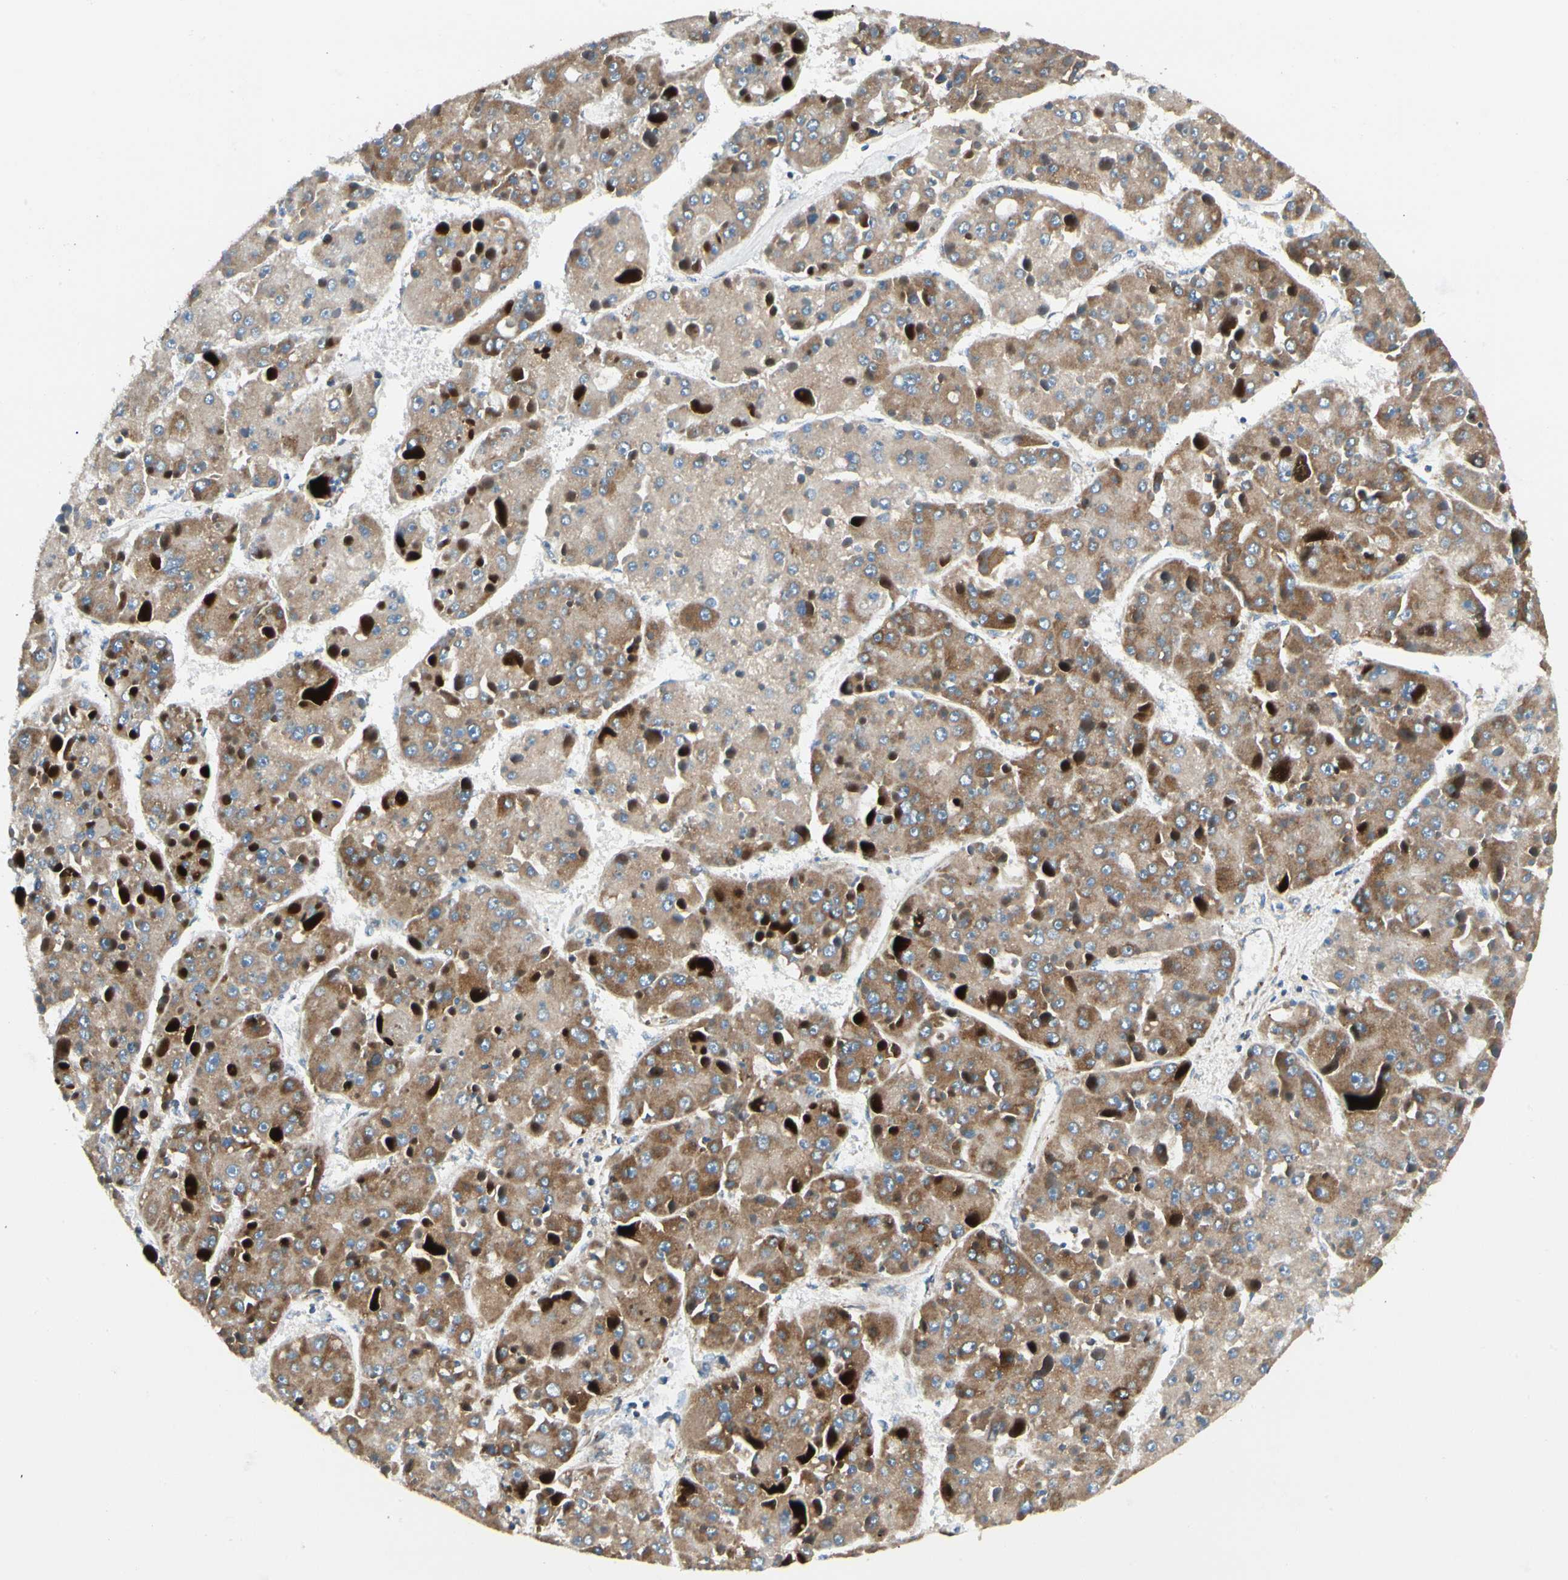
{"staining": {"intensity": "moderate", "quantity": ">75%", "location": "cytoplasmic/membranous"}, "tissue": "liver cancer", "cell_type": "Tumor cells", "image_type": "cancer", "snomed": [{"axis": "morphology", "description": "Carcinoma, Hepatocellular, NOS"}, {"axis": "topography", "description": "Liver"}], "caption": "Immunohistochemistry of human liver cancer (hepatocellular carcinoma) exhibits medium levels of moderate cytoplasmic/membranous expression in about >75% of tumor cells. (brown staining indicates protein expression, while blue staining denotes nuclei).", "gene": "MRPL9", "patient": {"sex": "female", "age": 73}}